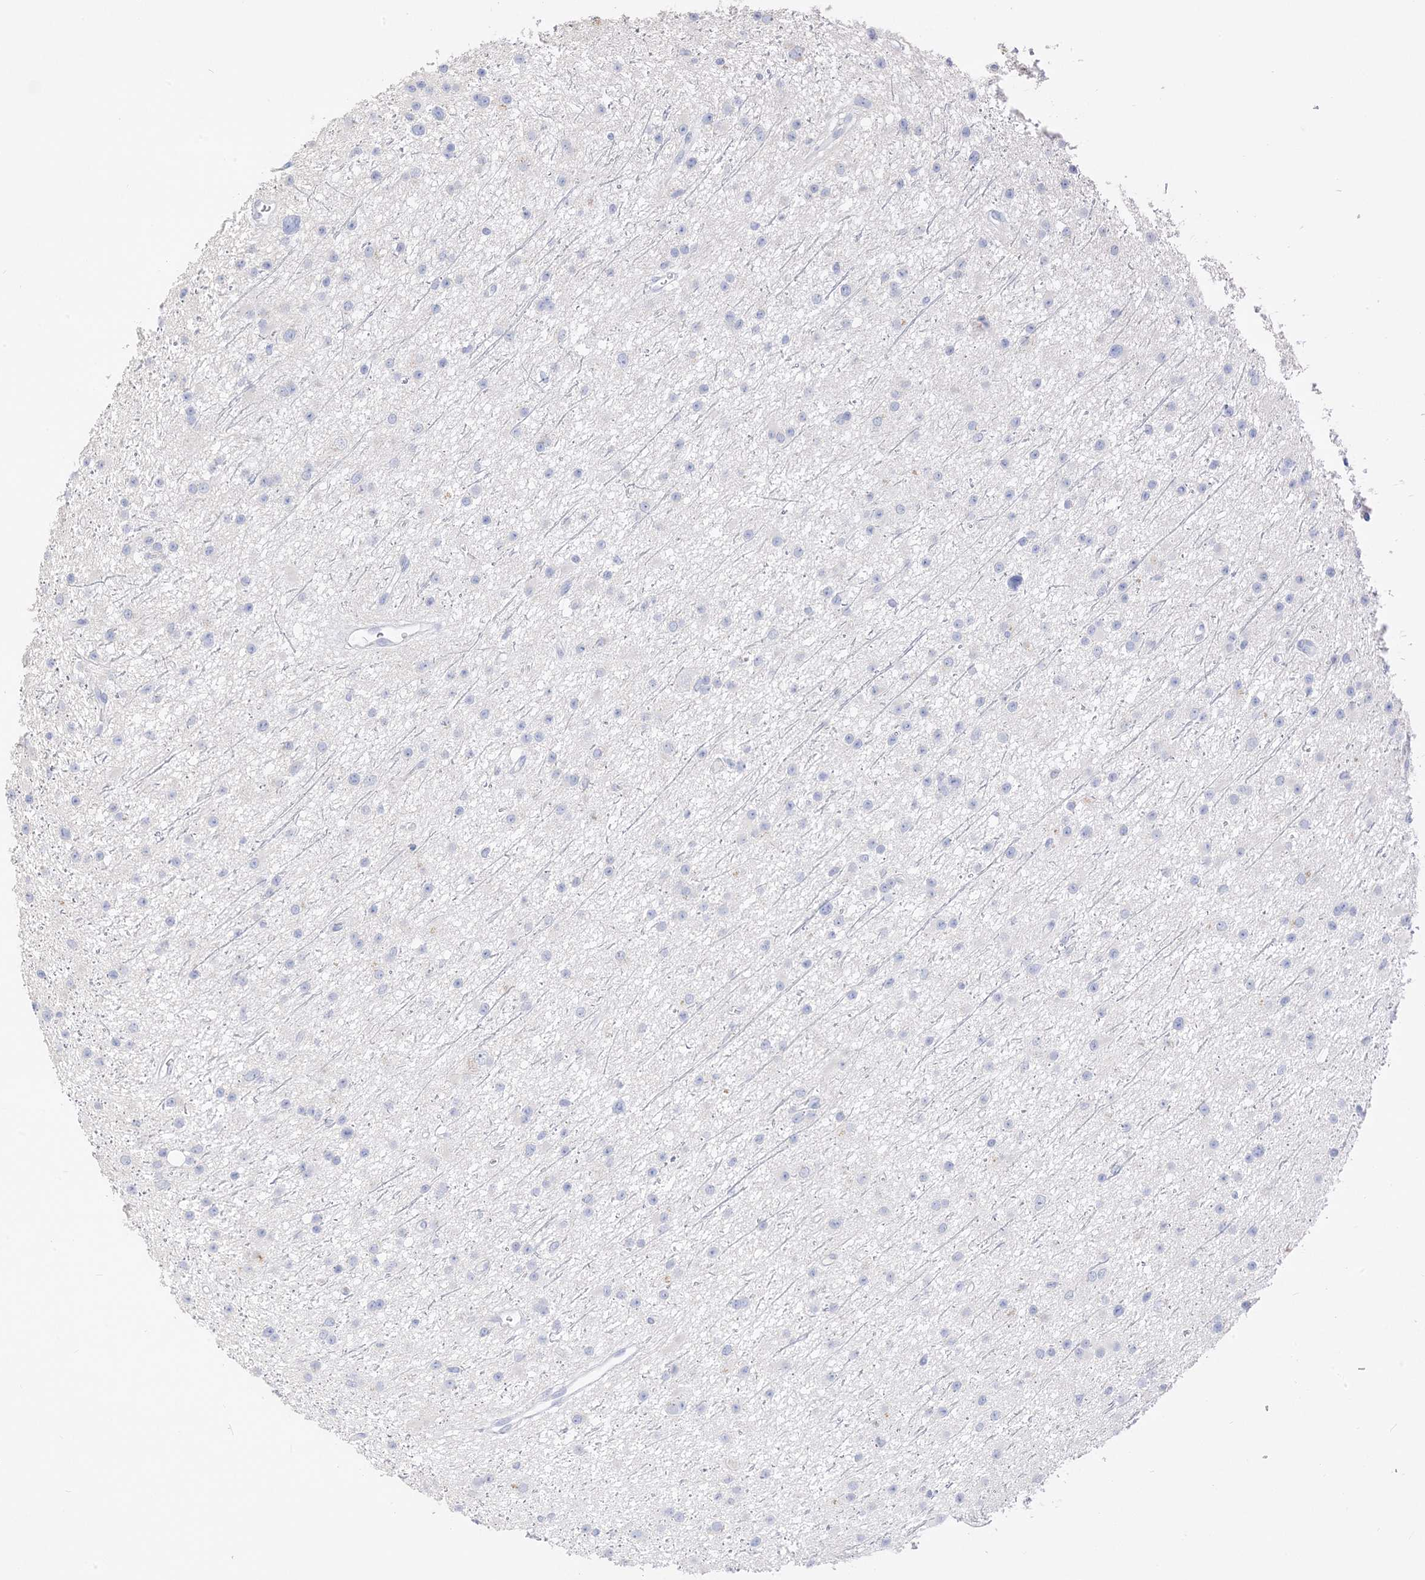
{"staining": {"intensity": "negative", "quantity": "none", "location": "none"}, "tissue": "glioma", "cell_type": "Tumor cells", "image_type": "cancer", "snomed": [{"axis": "morphology", "description": "Glioma, malignant, Low grade"}, {"axis": "topography", "description": "Cerebral cortex"}], "caption": "Immunohistochemistry (IHC) of glioma reveals no expression in tumor cells.", "gene": "MUC17", "patient": {"sex": "female", "age": 39}}